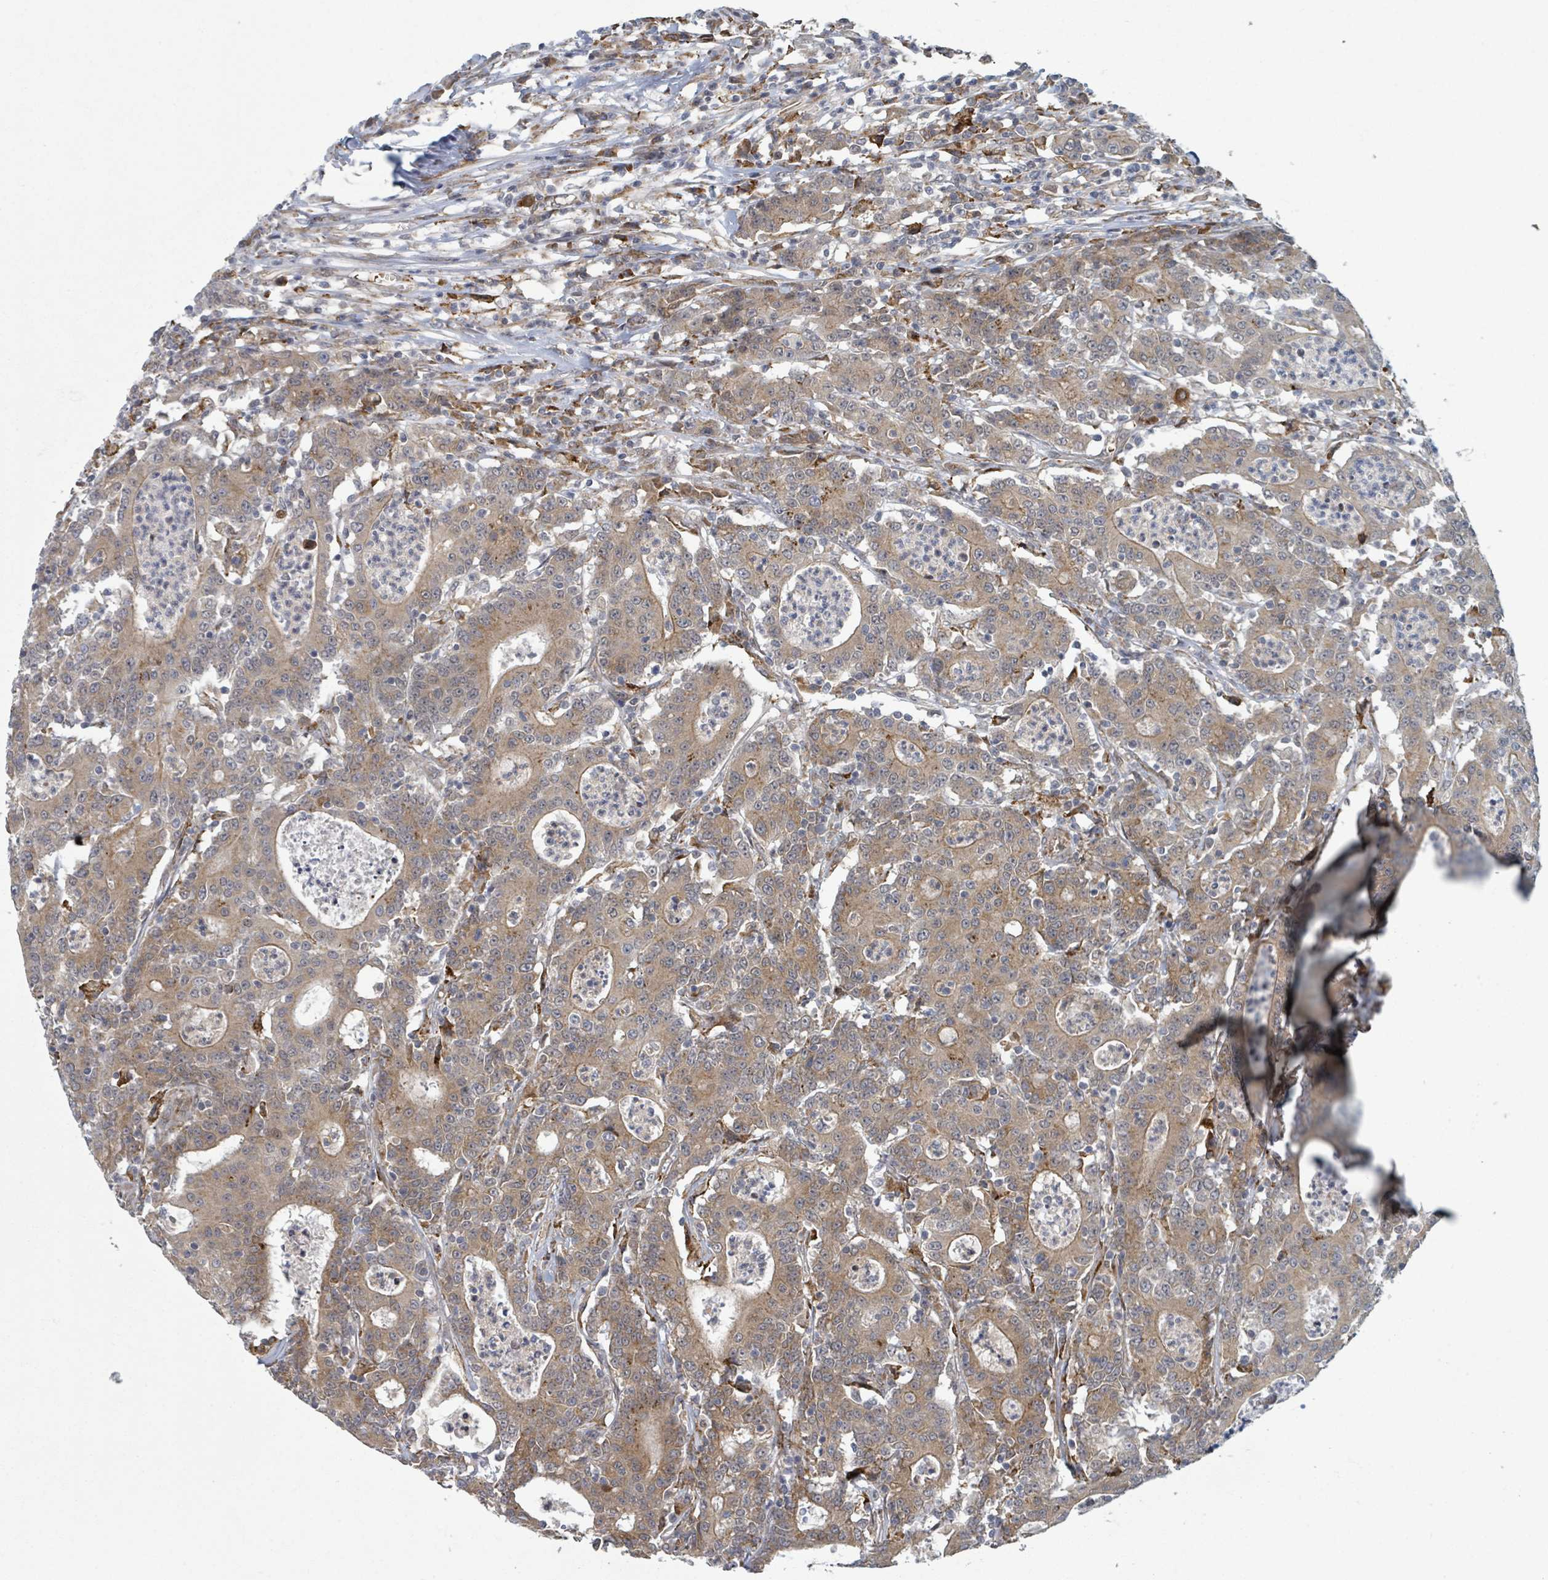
{"staining": {"intensity": "moderate", "quantity": ">75%", "location": "cytoplasmic/membranous"}, "tissue": "colorectal cancer", "cell_type": "Tumor cells", "image_type": "cancer", "snomed": [{"axis": "morphology", "description": "Adenocarcinoma, NOS"}, {"axis": "topography", "description": "Colon"}], "caption": "Adenocarcinoma (colorectal) stained for a protein demonstrates moderate cytoplasmic/membranous positivity in tumor cells. Ihc stains the protein of interest in brown and the nuclei are stained blue.", "gene": "SHROOM2", "patient": {"sex": "male", "age": 83}}